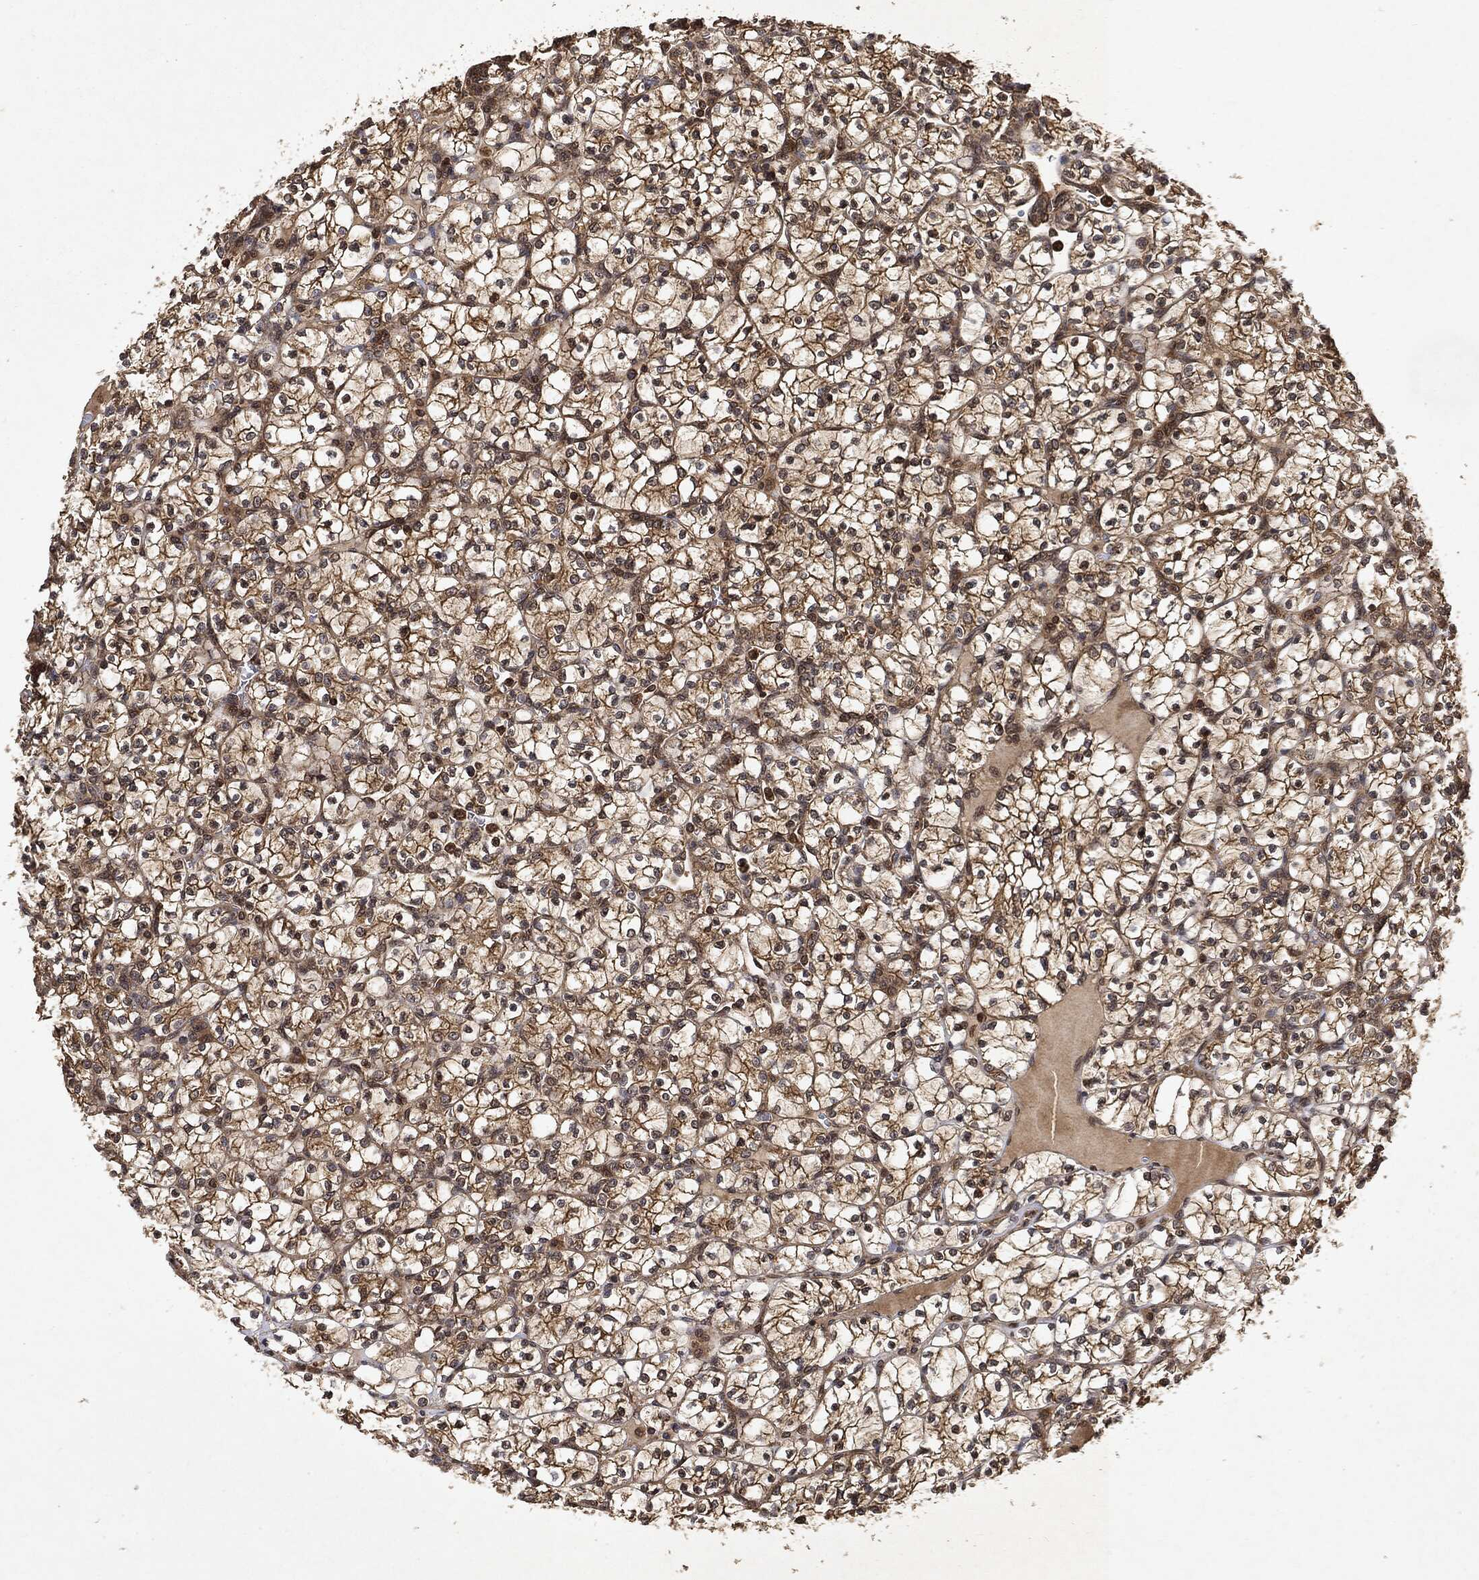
{"staining": {"intensity": "moderate", "quantity": ">75%", "location": "cytoplasmic/membranous"}, "tissue": "renal cancer", "cell_type": "Tumor cells", "image_type": "cancer", "snomed": [{"axis": "morphology", "description": "Adenocarcinoma, NOS"}, {"axis": "topography", "description": "Kidney"}], "caption": "Immunohistochemistry (IHC) staining of renal cancer, which exhibits medium levels of moderate cytoplasmic/membranous staining in approximately >75% of tumor cells indicating moderate cytoplasmic/membranous protein staining. The staining was performed using DAB (brown) for protein detection and nuclei were counterstained in hematoxylin (blue).", "gene": "ZNF226", "patient": {"sex": "female", "age": 89}}